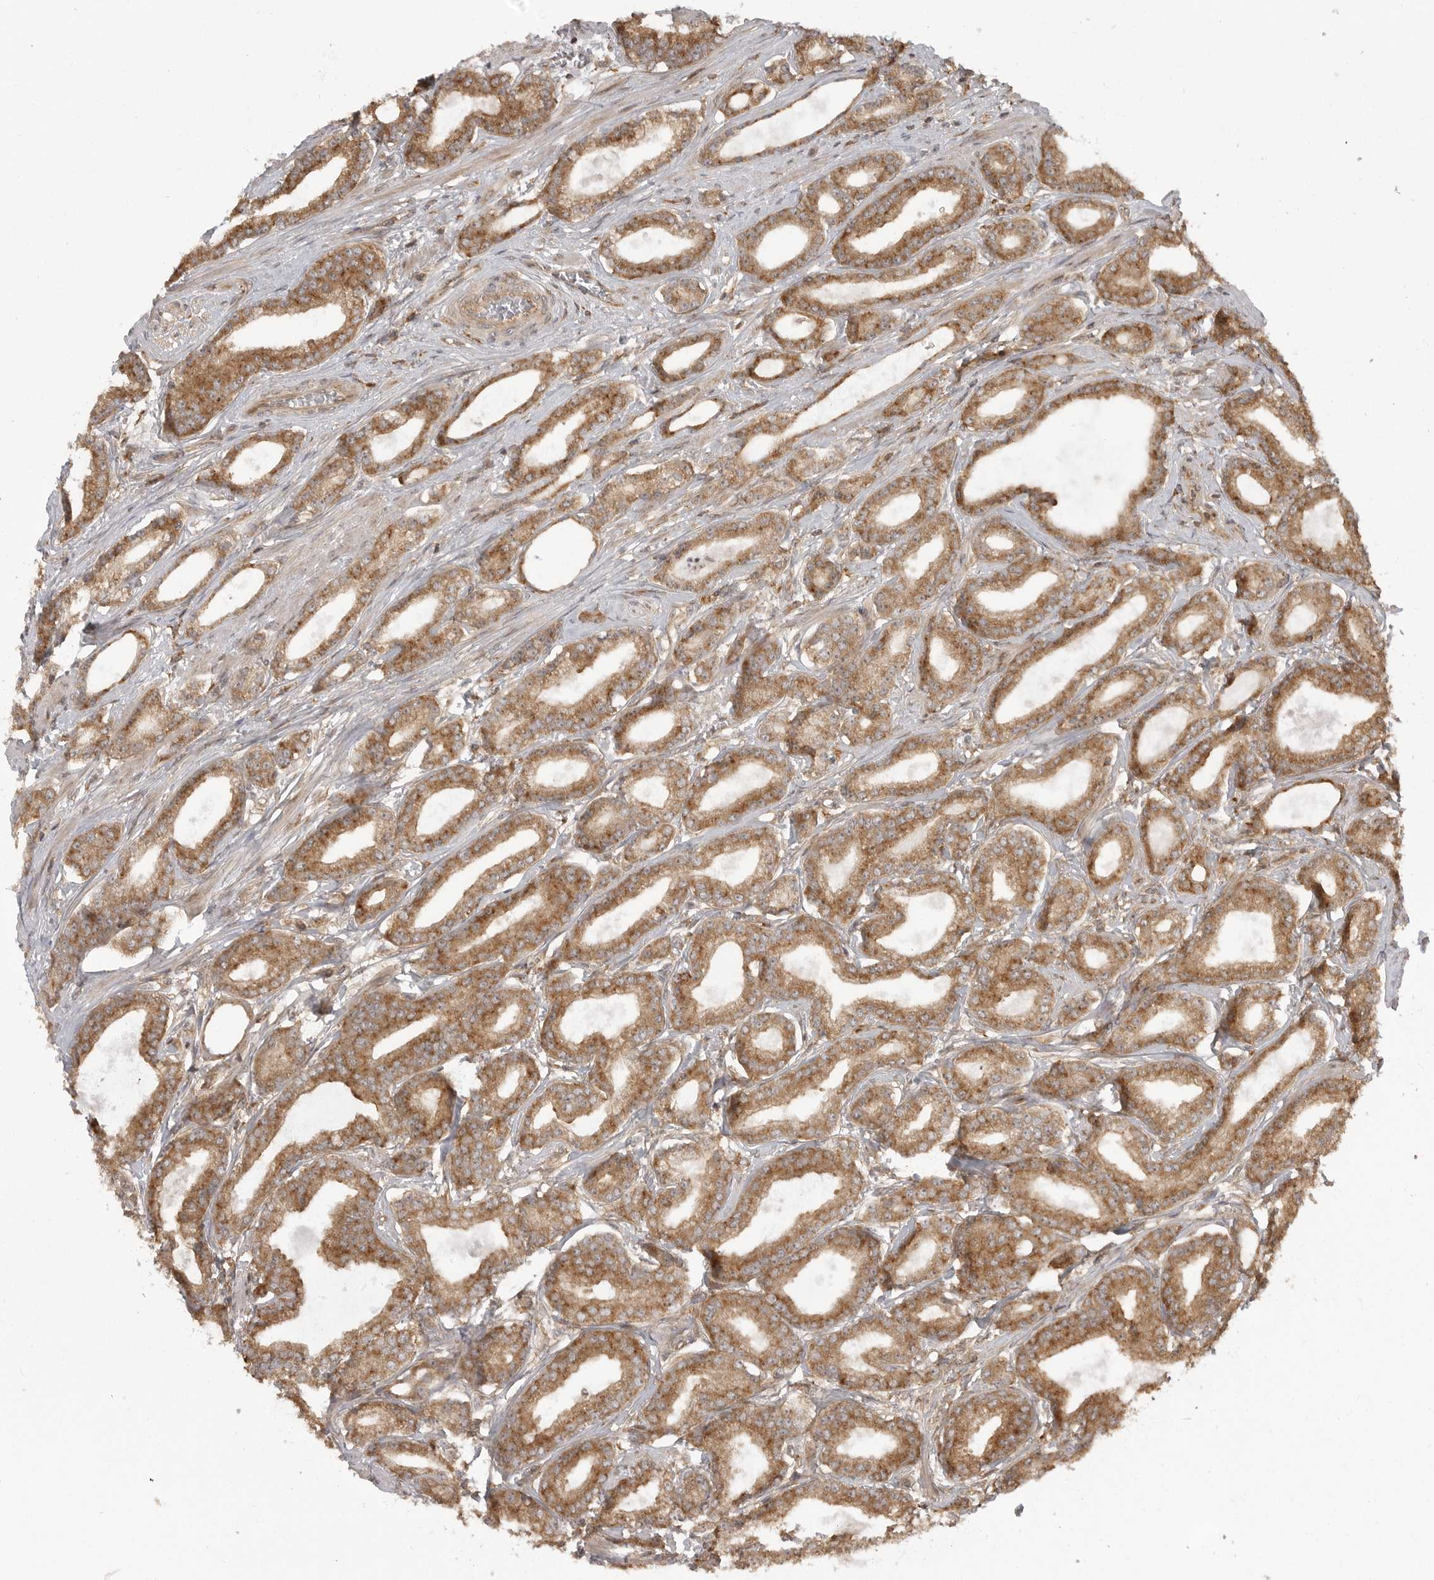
{"staining": {"intensity": "moderate", "quantity": ">75%", "location": "cytoplasmic/membranous"}, "tissue": "prostate cancer", "cell_type": "Tumor cells", "image_type": "cancer", "snomed": [{"axis": "morphology", "description": "Adenocarcinoma, Low grade"}, {"axis": "topography", "description": "Prostate"}], "caption": "Protein expression analysis of human prostate cancer (low-grade adenocarcinoma) reveals moderate cytoplasmic/membranous staining in approximately >75% of tumor cells.", "gene": "FAT3", "patient": {"sex": "male", "age": 60}}